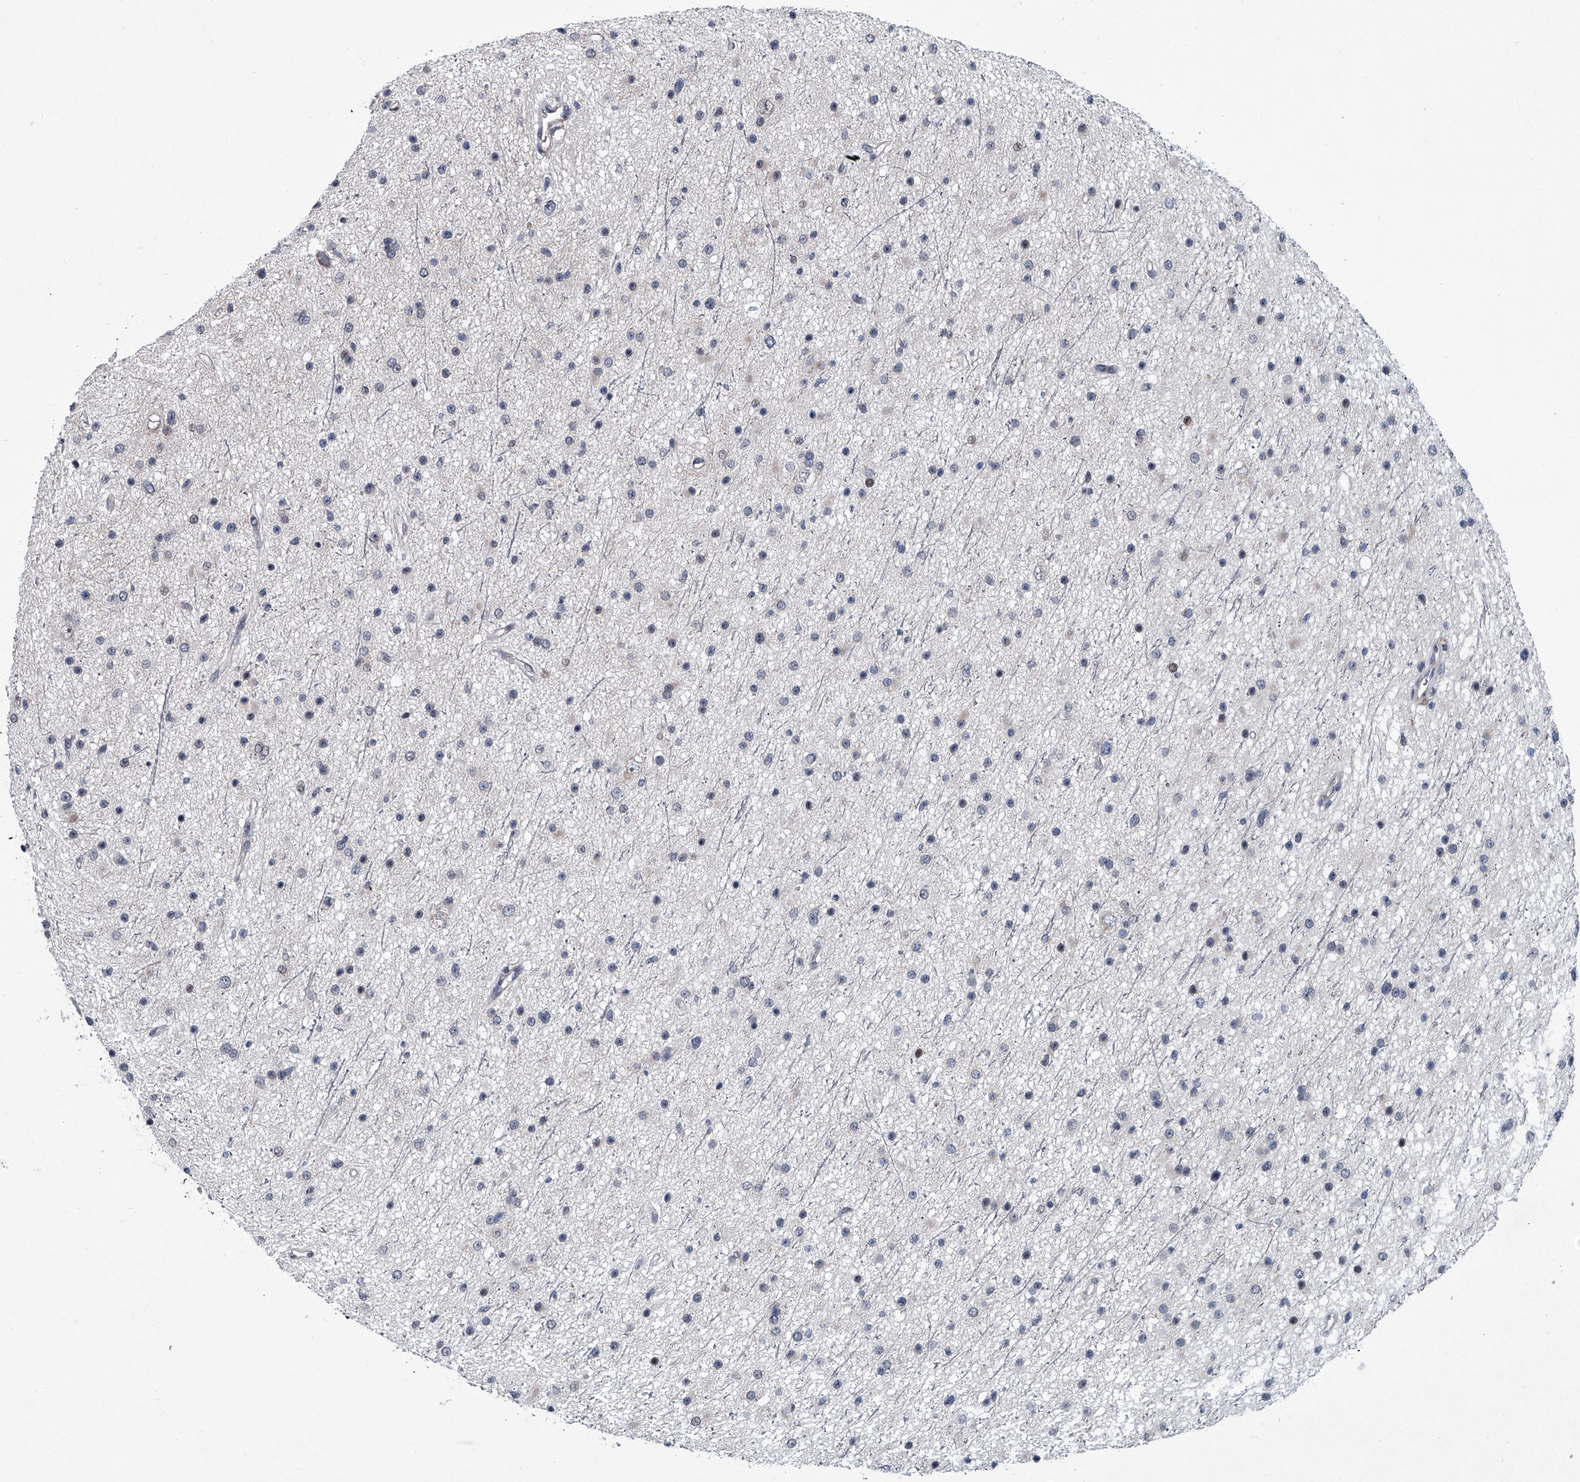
{"staining": {"intensity": "negative", "quantity": "none", "location": "none"}, "tissue": "glioma", "cell_type": "Tumor cells", "image_type": "cancer", "snomed": [{"axis": "morphology", "description": "Glioma, malignant, Low grade"}, {"axis": "topography", "description": "Cerebral cortex"}], "caption": "IHC of glioma shows no expression in tumor cells.", "gene": "PPP2R5D", "patient": {"sex": "female", "age": 39}}